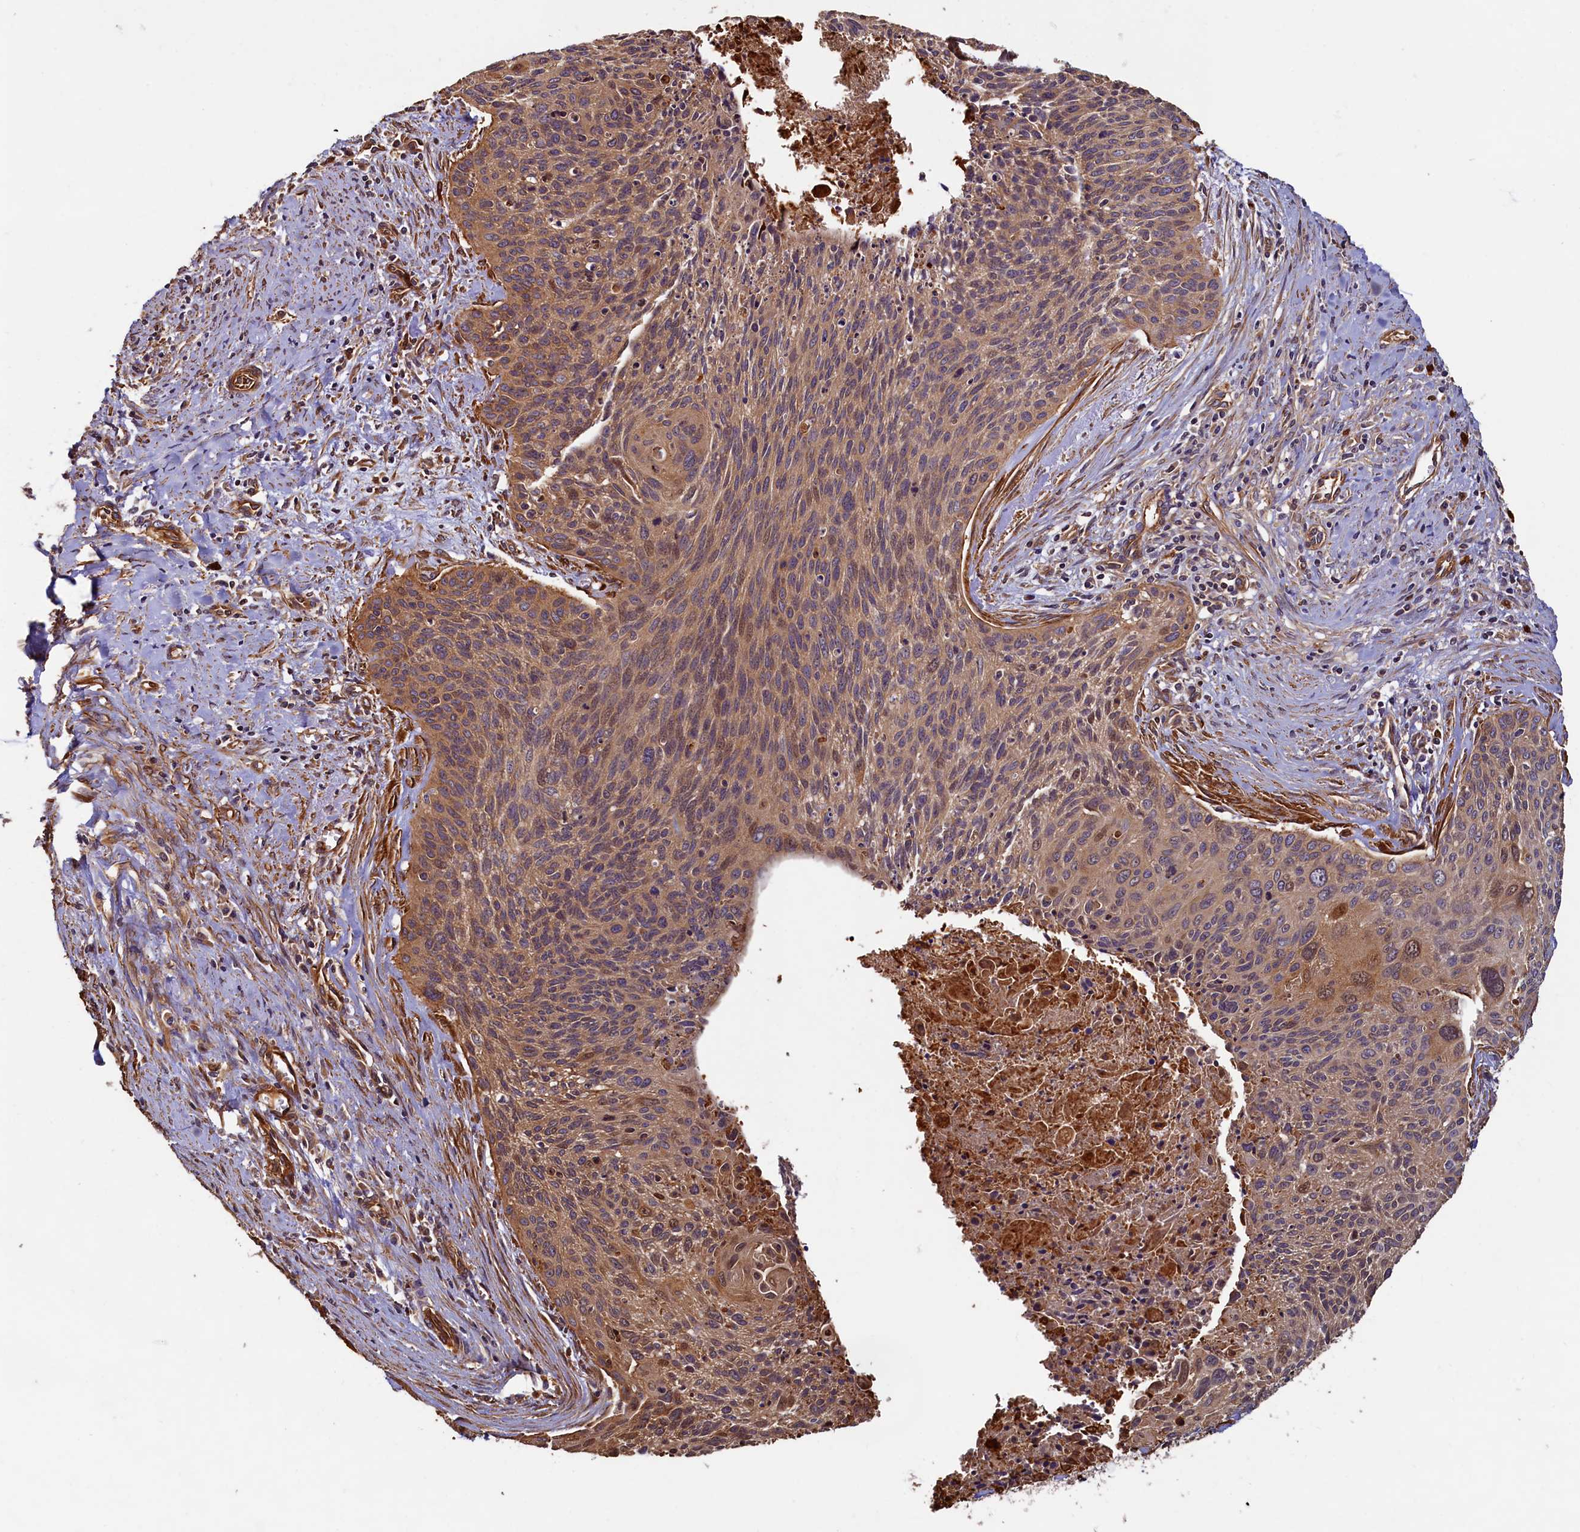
{"staining": {"intensity": "moderate", "quantity": ">75%", "location": "cytoplasmic/membranous"}, "tissue": "cervical cancer", "cell_type": "Tumor cells", "image_type": "cancer", "snomed": [{"axis": "morphology", "description": "Squamous cell carcinoma, NOS"}, {"axis": "topography", "description": "Cervix"}], "caption": "IHC staining of squamous cell carcinoma (cervical), which reveals medium levels of moderate cytoplasmic/membranous staining in approximately >75% of tumor cells indicating moderate cytoplasmic/membranous protein positivity. The staining was performed using DAB (3,3'-diaminobenzidine) (brown) for protein detection and nuclei were counterstained in hematoxylin (blue).", "gene": "CCDC102B", "patient": {"sex": "female", "age": 55}}